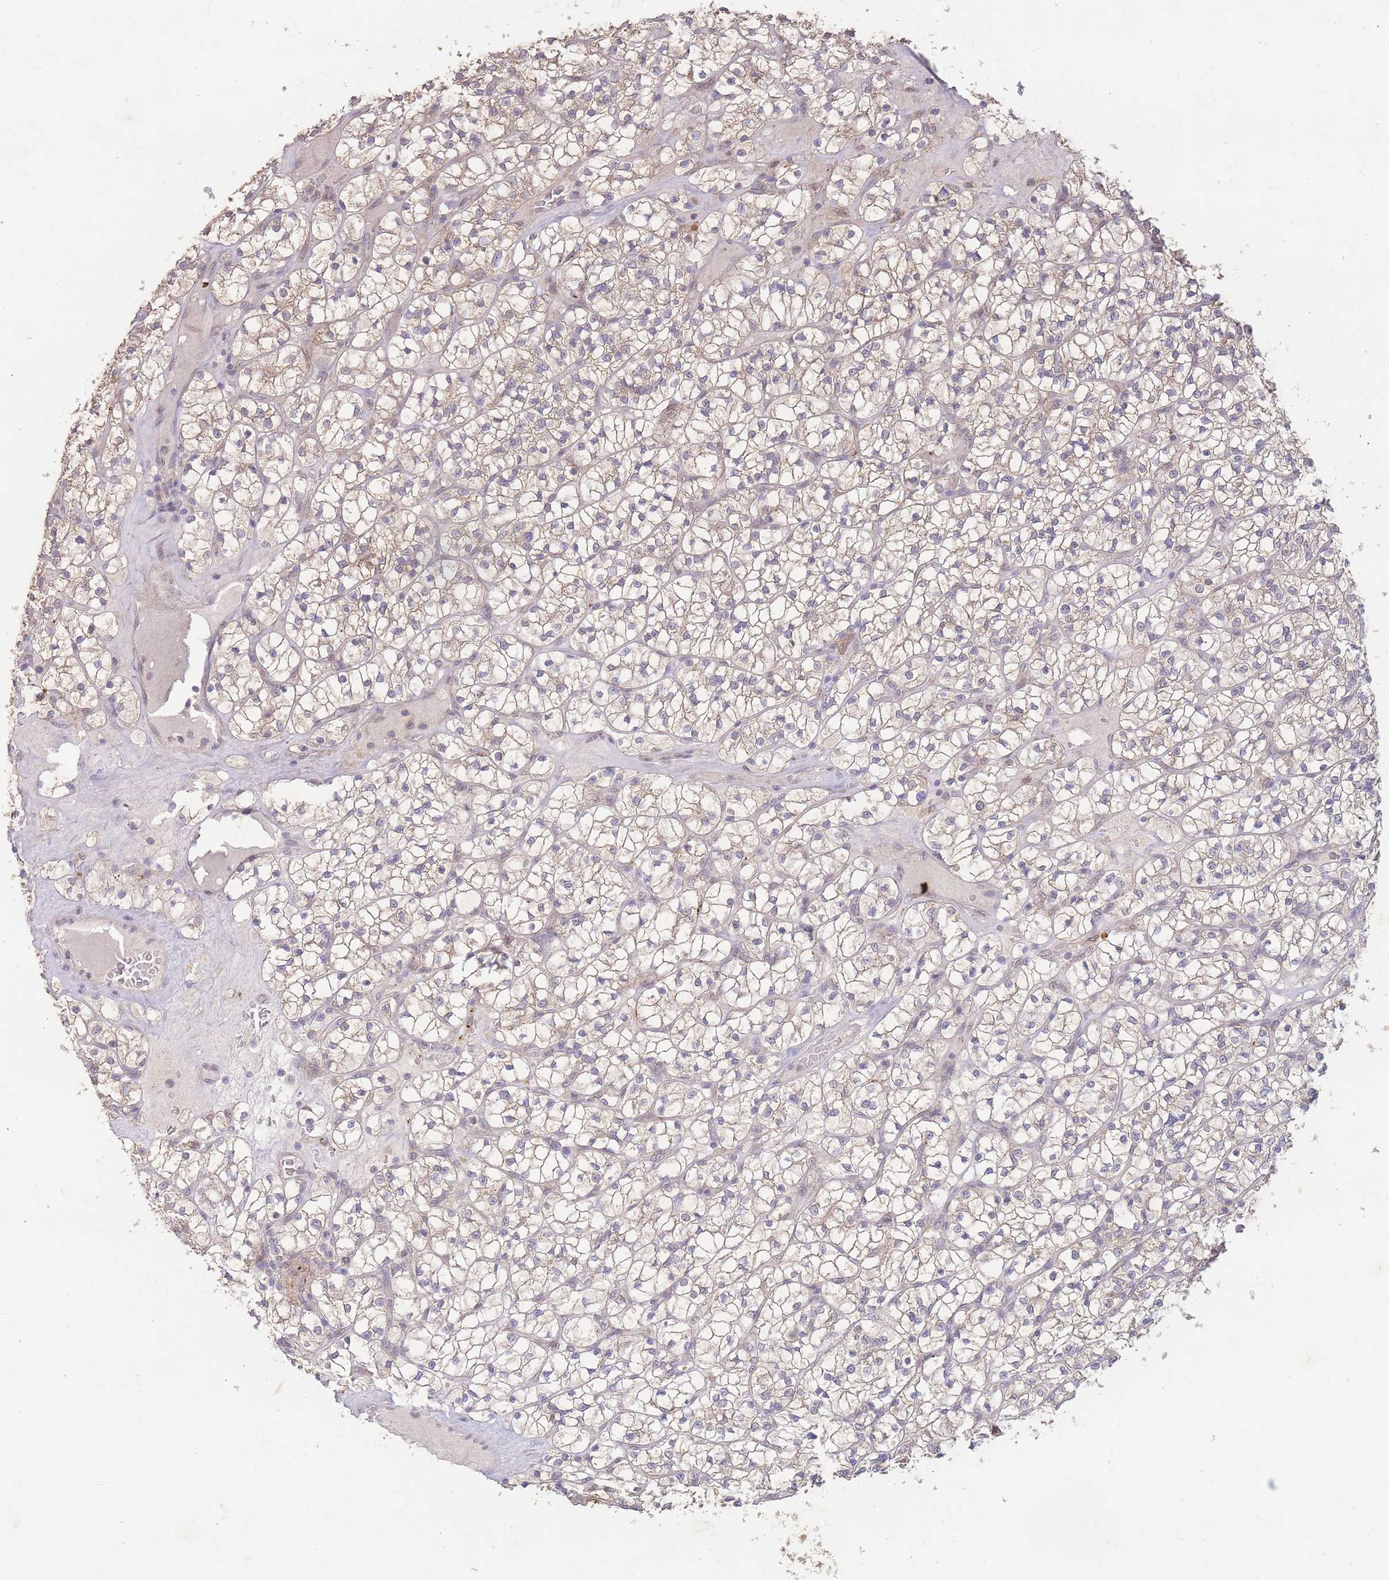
{"staining": {"intensity": "weak", "quantity": "25%-75%", "location": "cytoplasmic/membranous"}, "tissue": "renal cancer", "cell_type": "Tumor cells", "image_type": "cancer", "snomed": [{"axis": "morphology", "description": "Adenocarcinoma, NOS"}, {"axis": "topography", "description": "Kidney"}], "caption": "This histopathology image demonstrates IHC staining of human renal cancer (adenocarcinoma), with low weak cytoplasmic/membranous expression in approximately 25%-75% of tumor cells.", "gene": "RNF144B", "patient": {"sex": "female", "age": 64}}